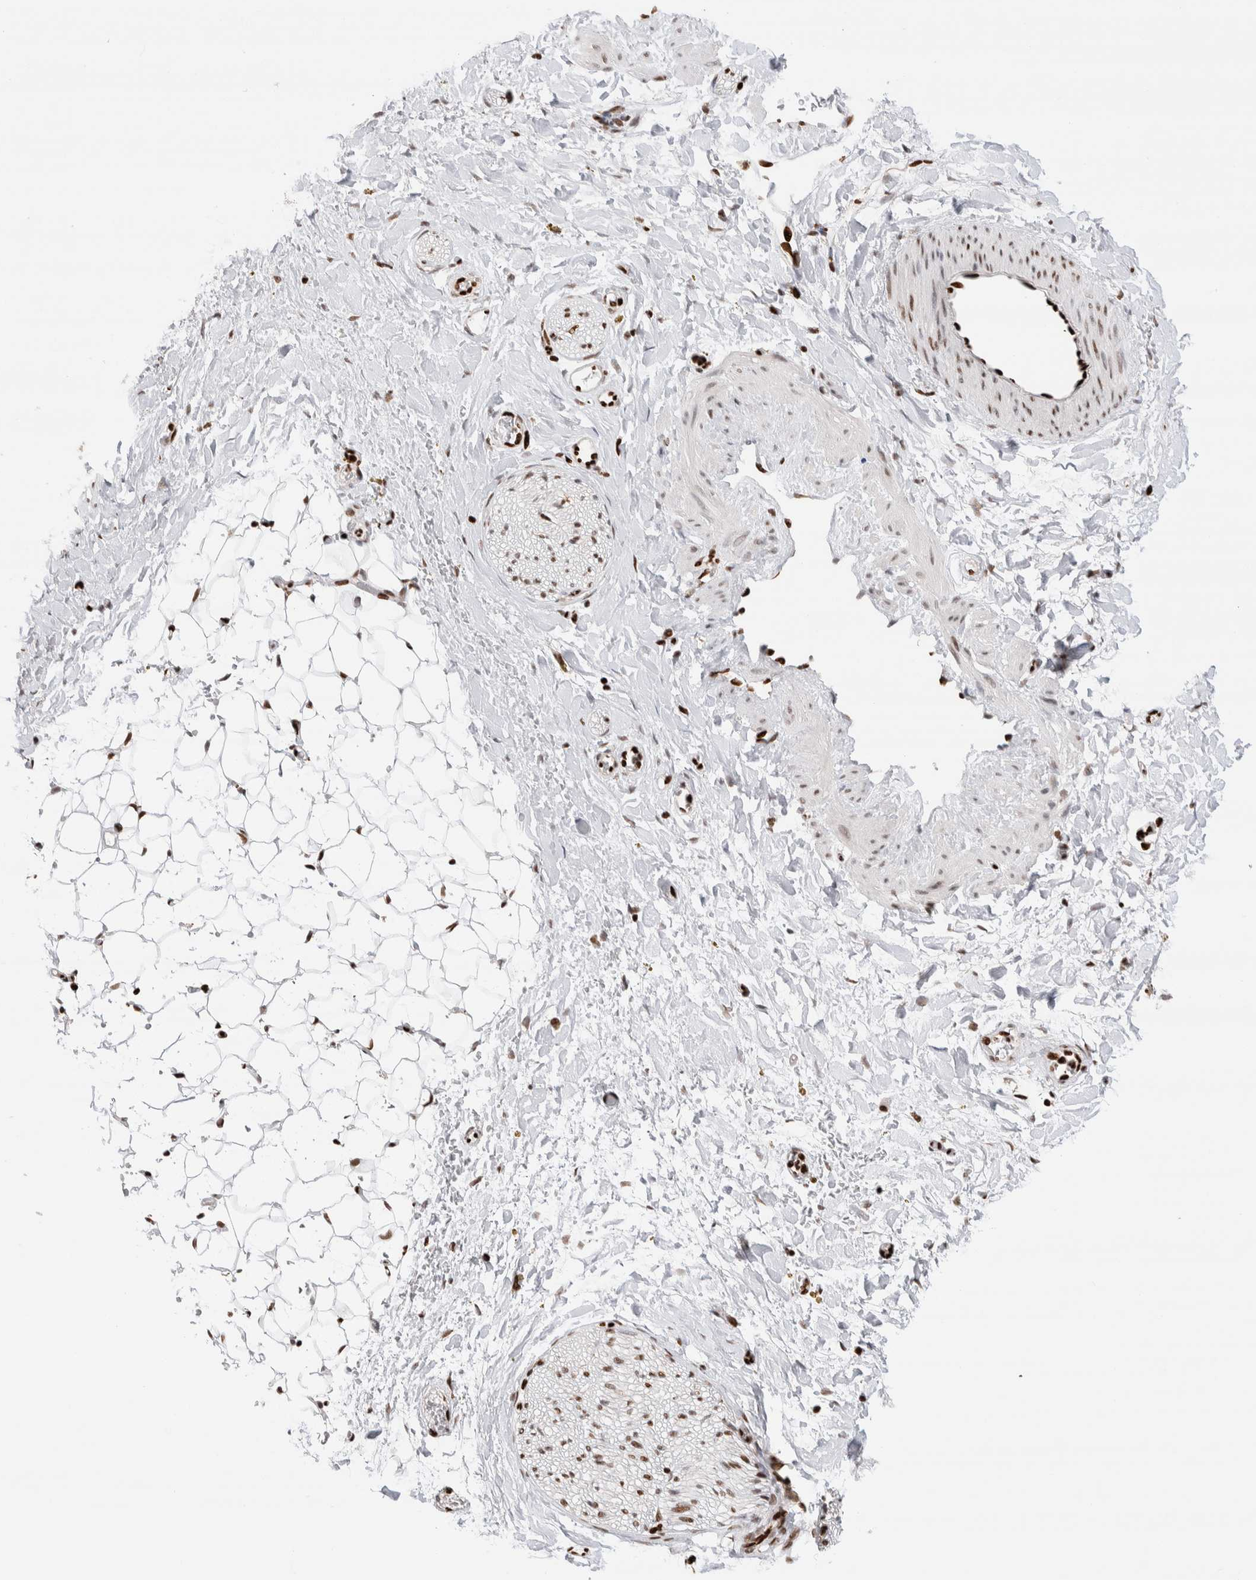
{"staining": {"intensity": "moderate", "quantity": ">75%", "location": "nuclear"}, "tissue": "adipose tissue", "cell_type": "Adipocytes", "image_type": "normal", "snomed": [{"axis": "morphology", "description": "Normal tissue, NOS"}, {"axis": "topography", "description": "Kidney"}, {"axis": "topography", "description": "Peripheral nerve tissue"}], "caption": "IHC (DAB) staining of benign adipose tissue displays moderate nuclear protein staining in about >75% of adipocytes. The staining is performed using DAB (3,3'-diaminobenzidine) brown chromogen to label protein expression. The nuclei are counter-stained blue using hematoxylin.", "gene": "C17orf49", "patient": {"sex": "male", "age": 7}}